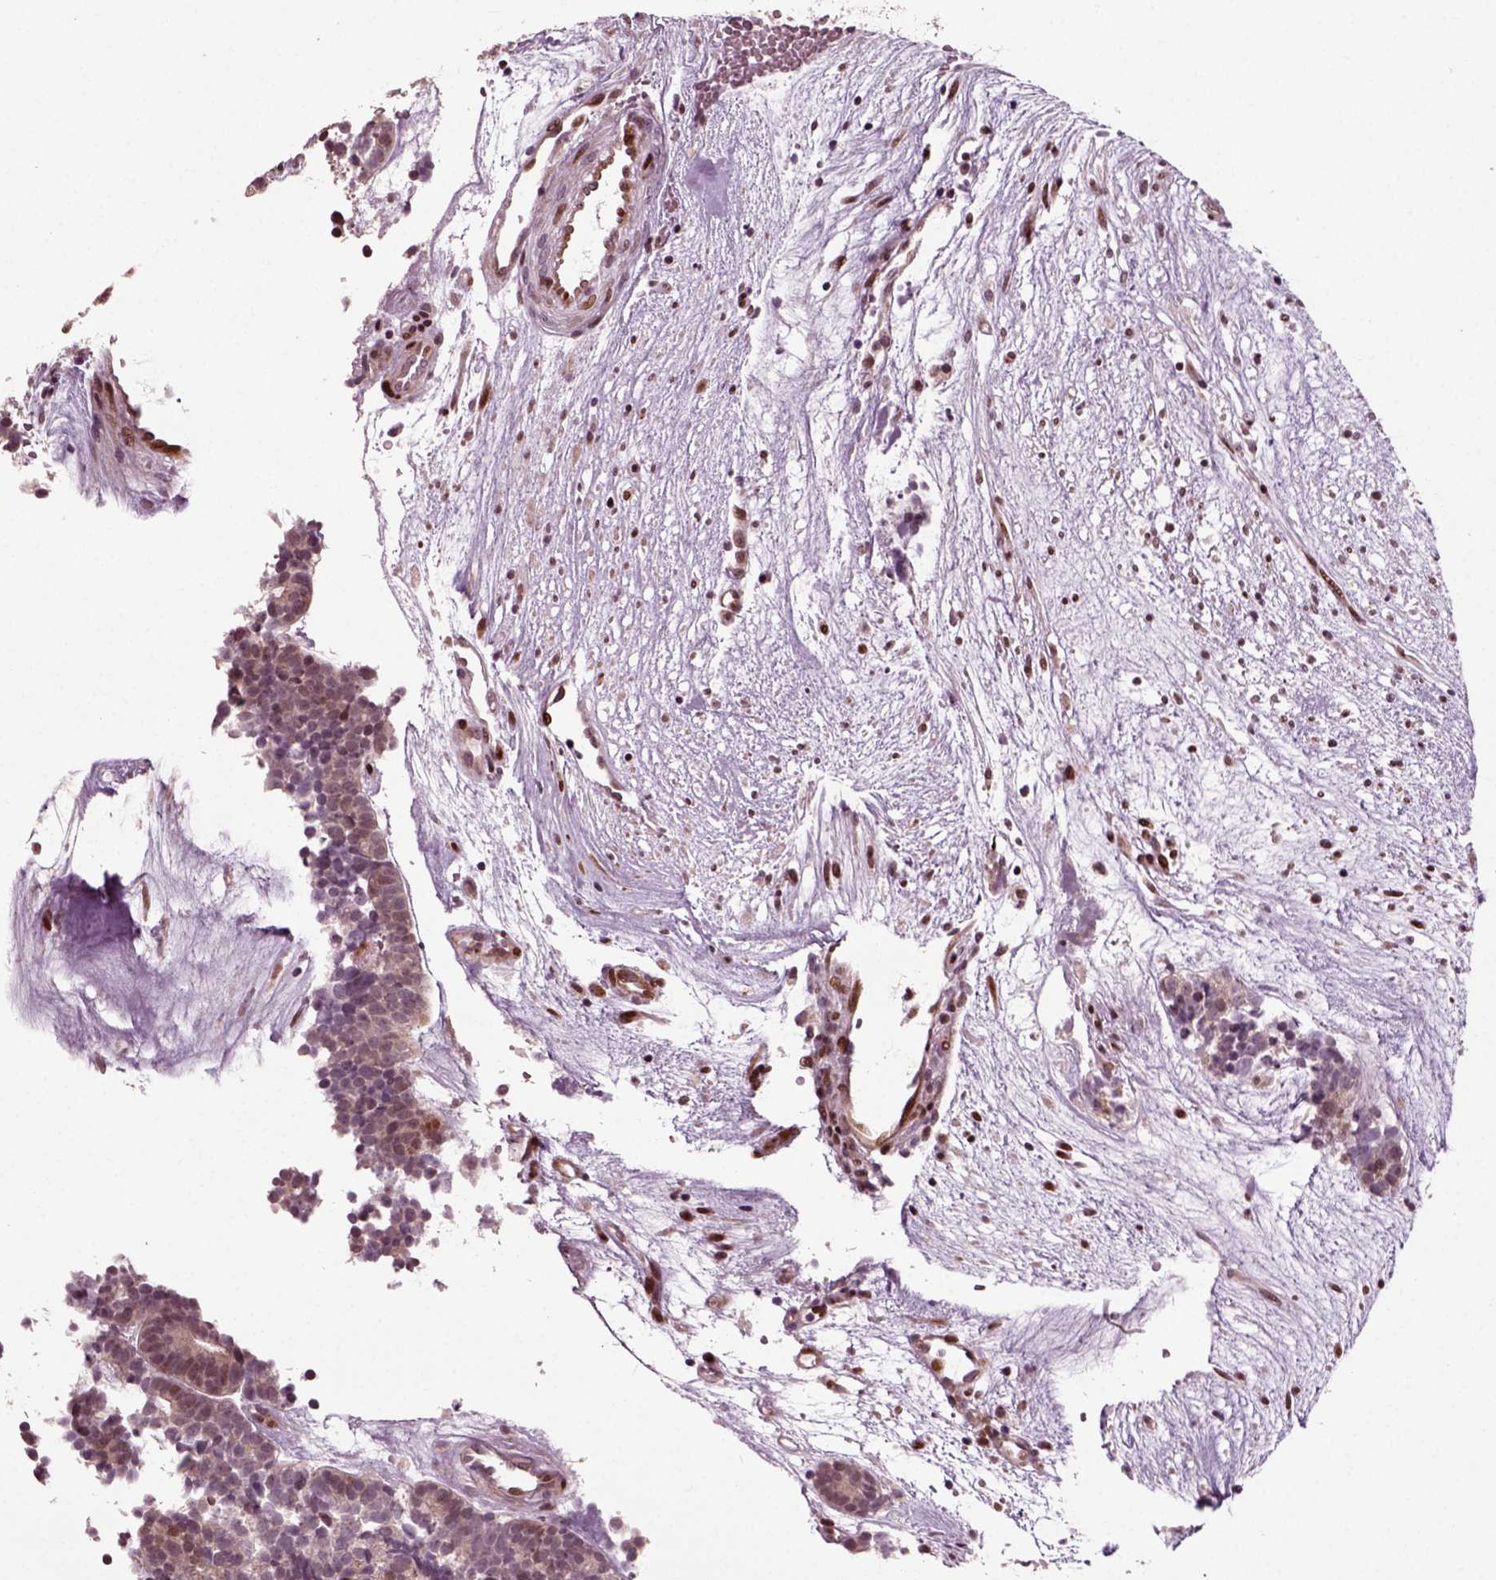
{"staining": {"intensity": "strong", "quantity": "<25%", "location": "nuclear"}, "tissue": "head and neck cancer", "cell_type": "Tumor cells", "image_type": "cancer", "snomed": [{"axis": "morphology", "description": "Adenocarcinoma, NOS"}, {"axis": "topography", "description": "Head-Neck"}], "caption": "There is medium levels of strong nuclear staining in tumor cells of adenocarcinoma (head and neck), as demonstrated by immunohistochemical staining (brown color).", "gene": "CDC14A", "patient": {"sex": "female", "age": 81}}